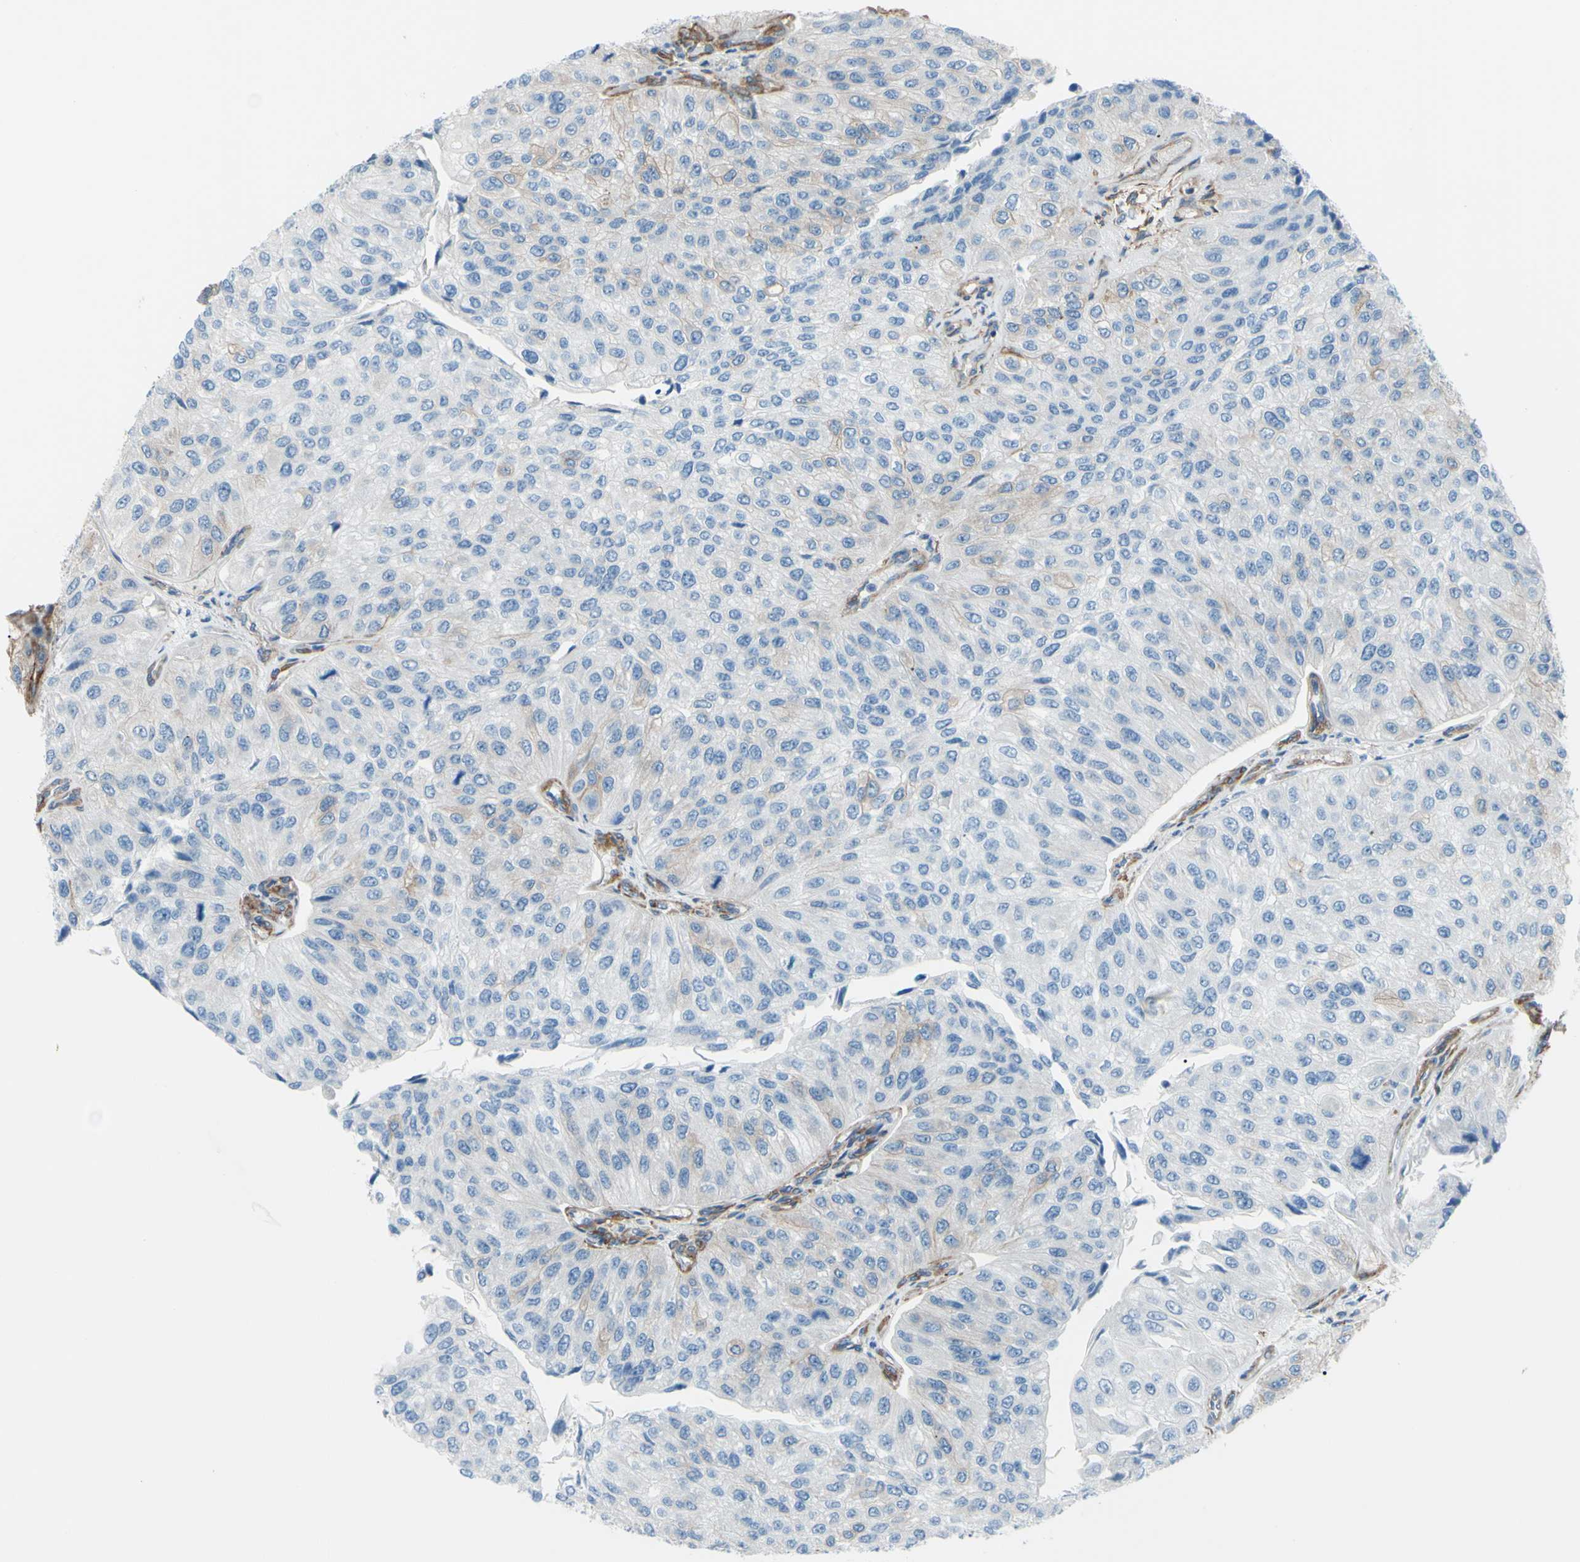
{"staining": {"intensity": "weak", "quantity": ">75%", "location": "cytoplasmic/membranous"}, "tissue": "urothelial cancer", "cell_type": "Tumor cells", "image_type": "cancer", "snomed": [{"axis": "morphology", "description": "Urothelial carcinoma, High grade"}, {"axis": "topography", "description": "Kidney"}, {"axis": "topography", "description": "Urinary bladder"}], "caption": "This image shows immunohistochemistry staining of urothelial carcinoma (high-grade), with low weak cytoplasmic/membranous staining in about >75% of tumor cells.", "gene": "ADD1", "patient": {"sex": "male", "age": 77}}